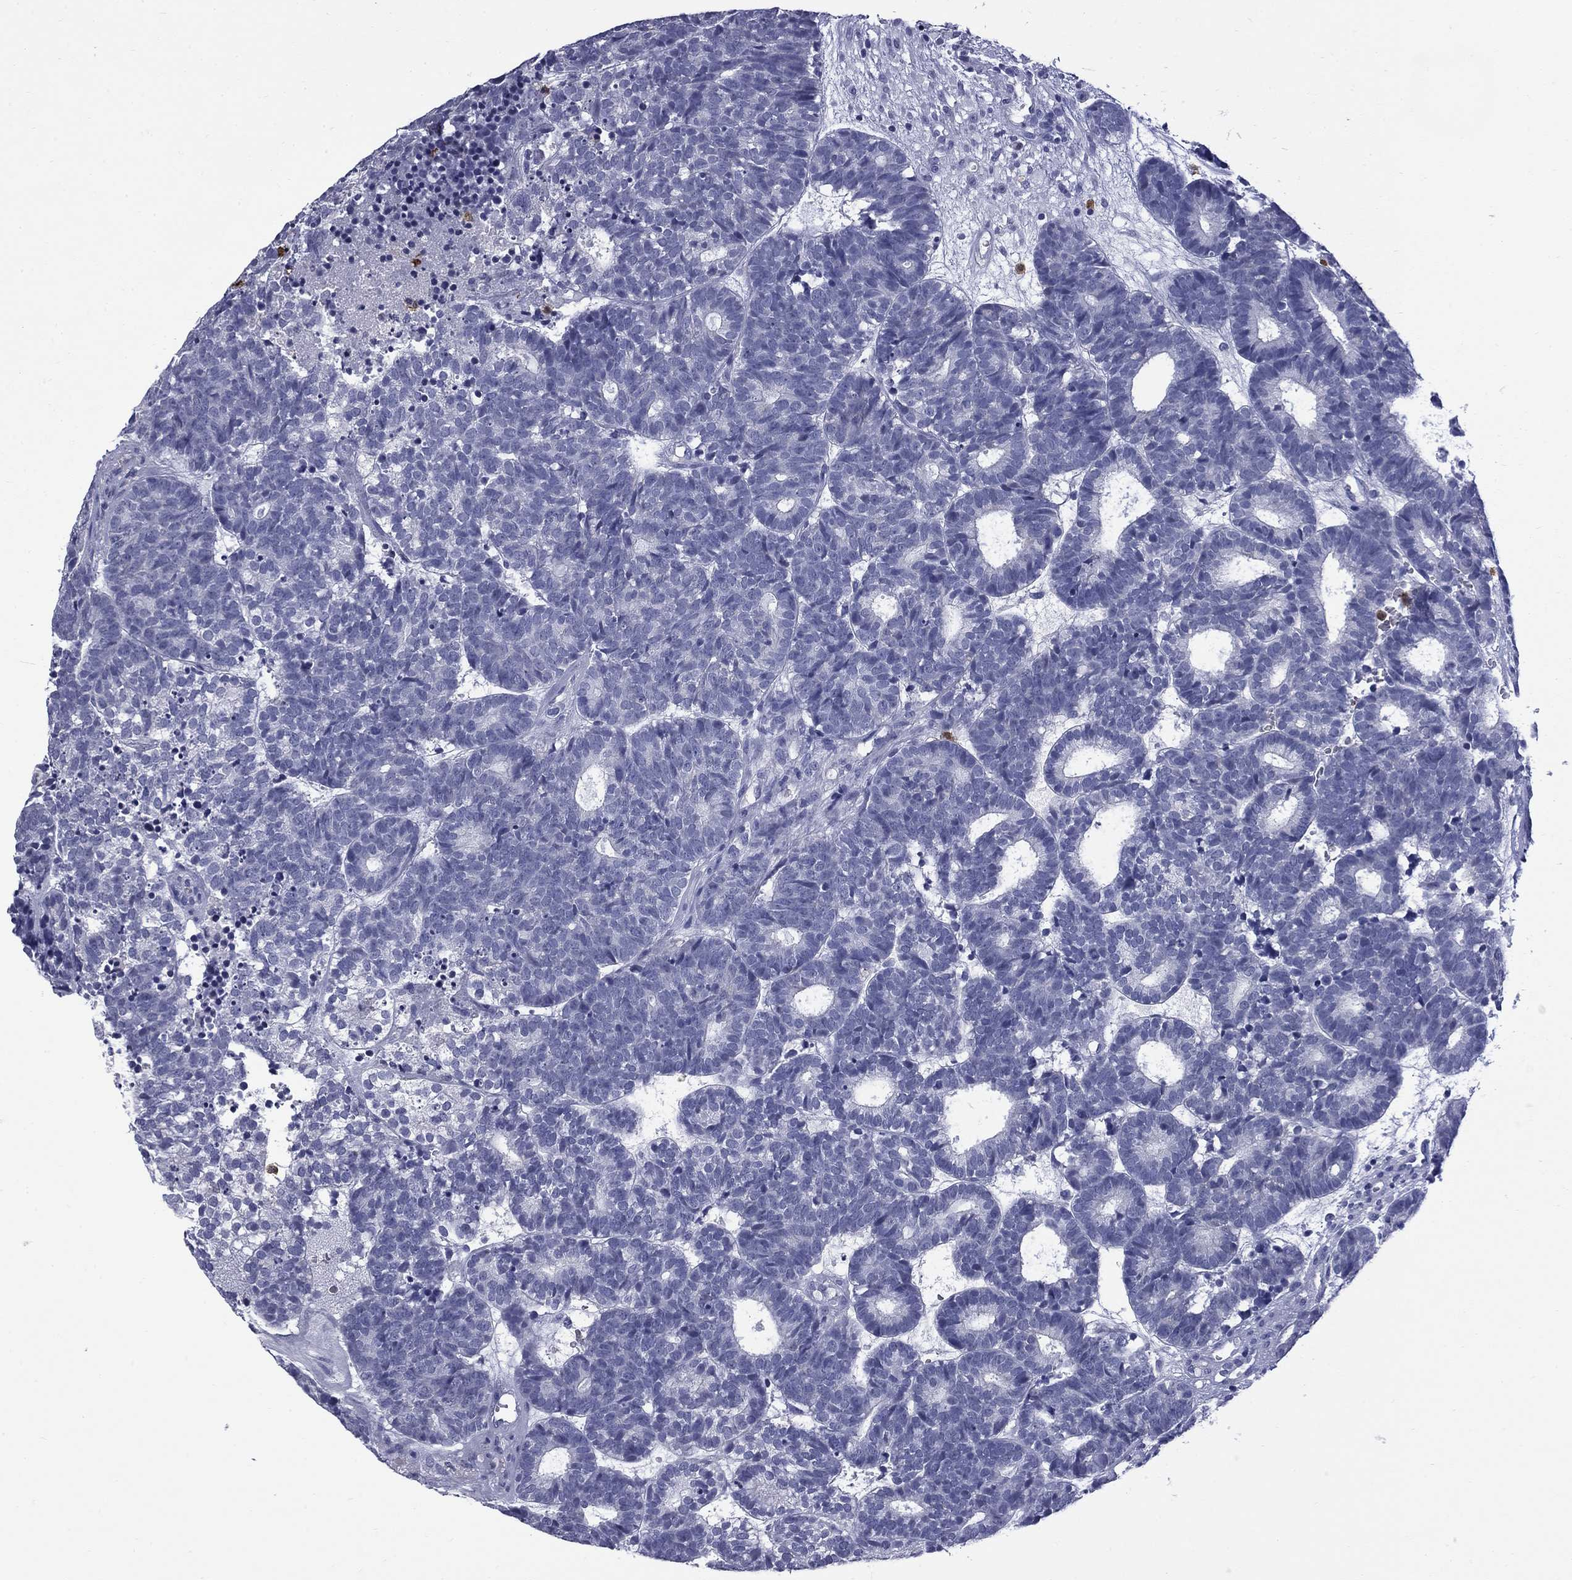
{"staining": {"intensity": "negative", "quantity": "none", "location": "none"}, "tissue": "head and neck cancer", "cell_type": "Tumor cells", "image_type": "cancer", "snomed": [{"axis": "morphology", "description": "Adenocarcinoma, NOS"}, {"axis": "topography", "description": "Head-Neck"}], "caption": "This is an immunohistochemistry micrograph of human head and neck adenocarcinoma. There is no staining in tumor cells.", "gene": "TRIM29", "patient": {"sex": "female", "age": 81}}